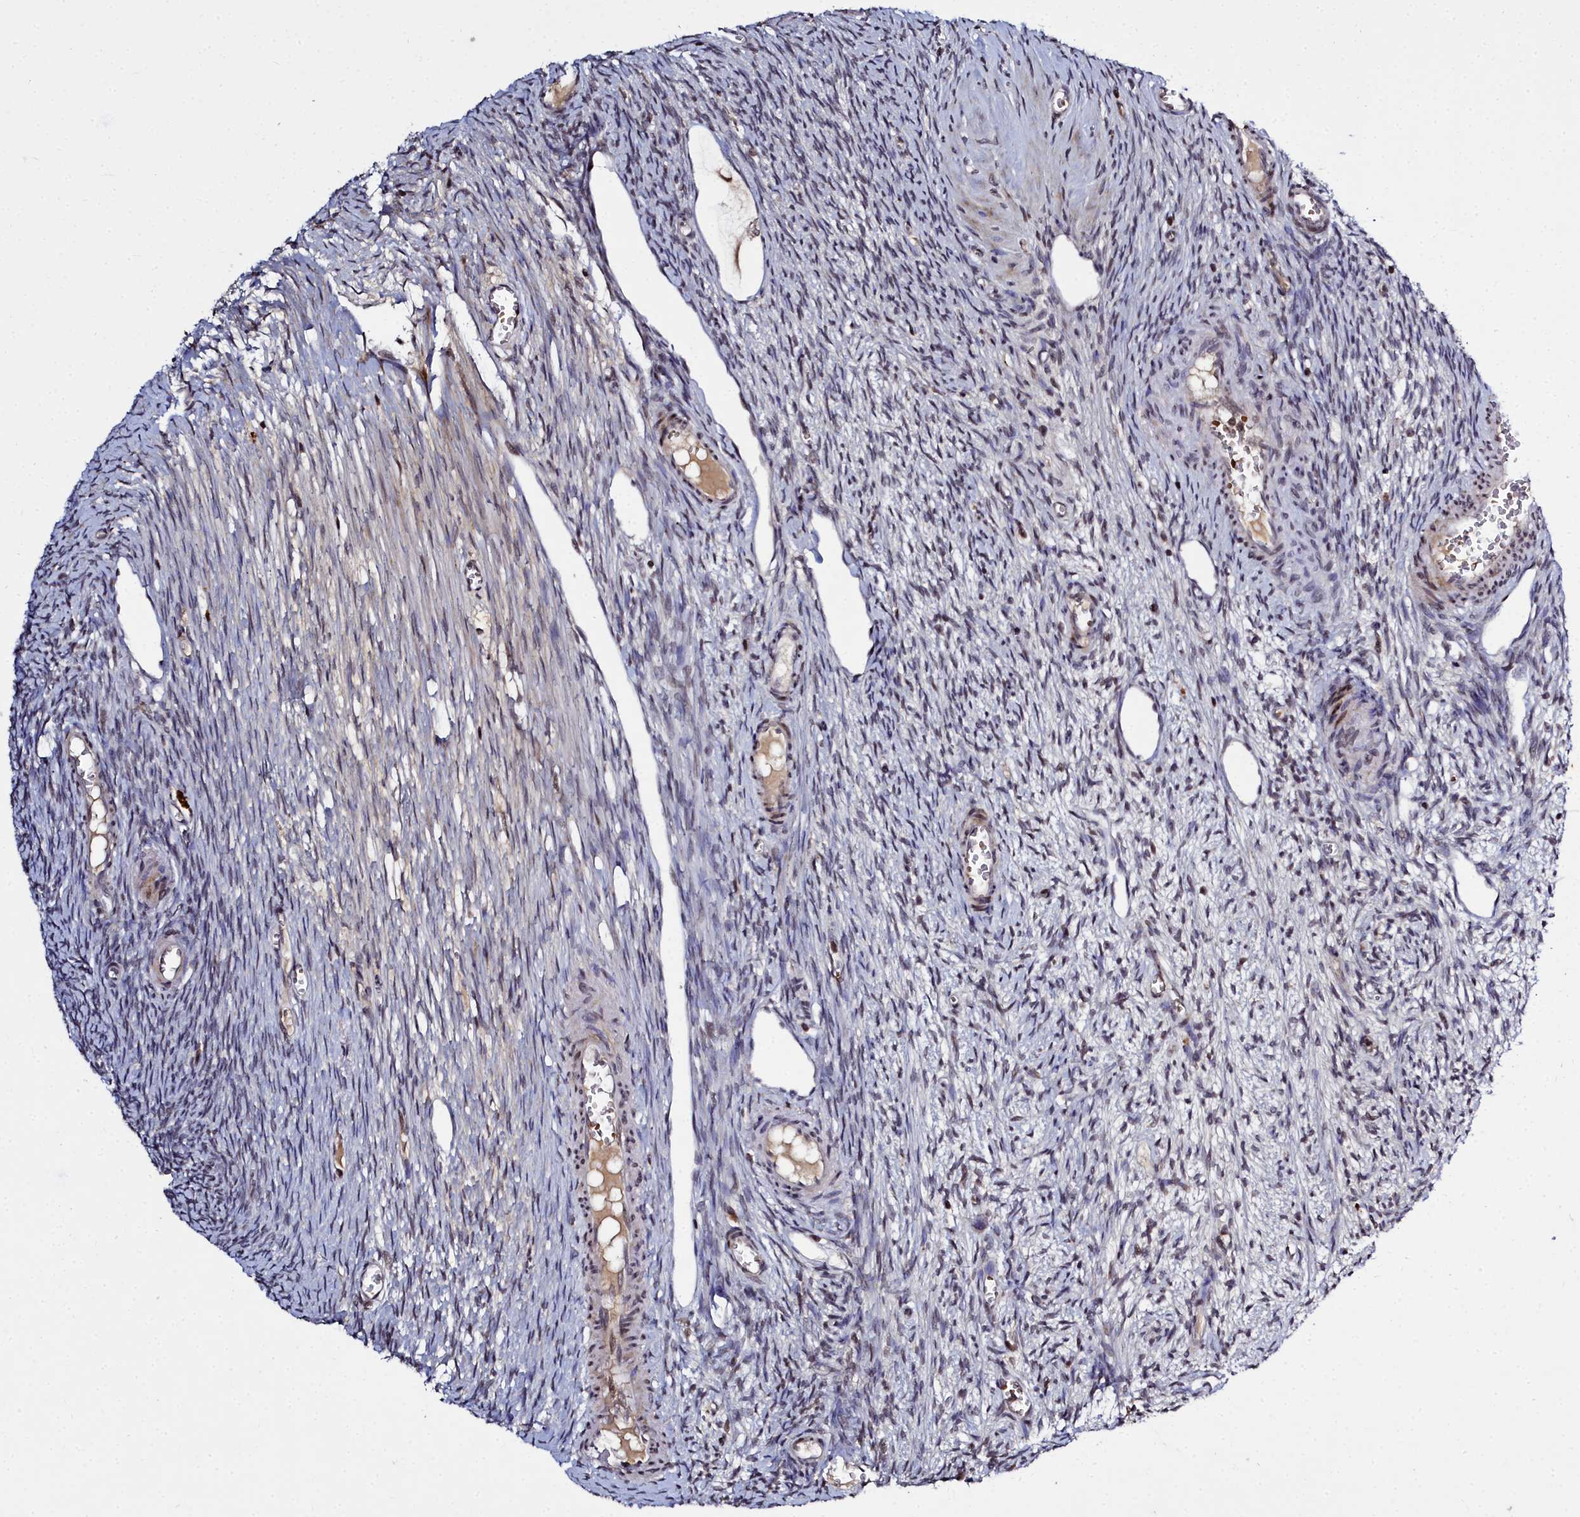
{"staining": {"intensity": "negative", "quantity": "none", "location": "none"}, "tissue": "ovary", "cell_type": "Follicle cells", "image_type": "normal", "snomed": [{"axis": "morphology", "description": "Normal tissue, NOS"}, {"axis": "topography", "description": "Ovary"}], "caption": "Follicle cells show no significant protein positivity in normal ovary.", "gene": "FZD4", "patient": {"sex": "female", "age": 44}}